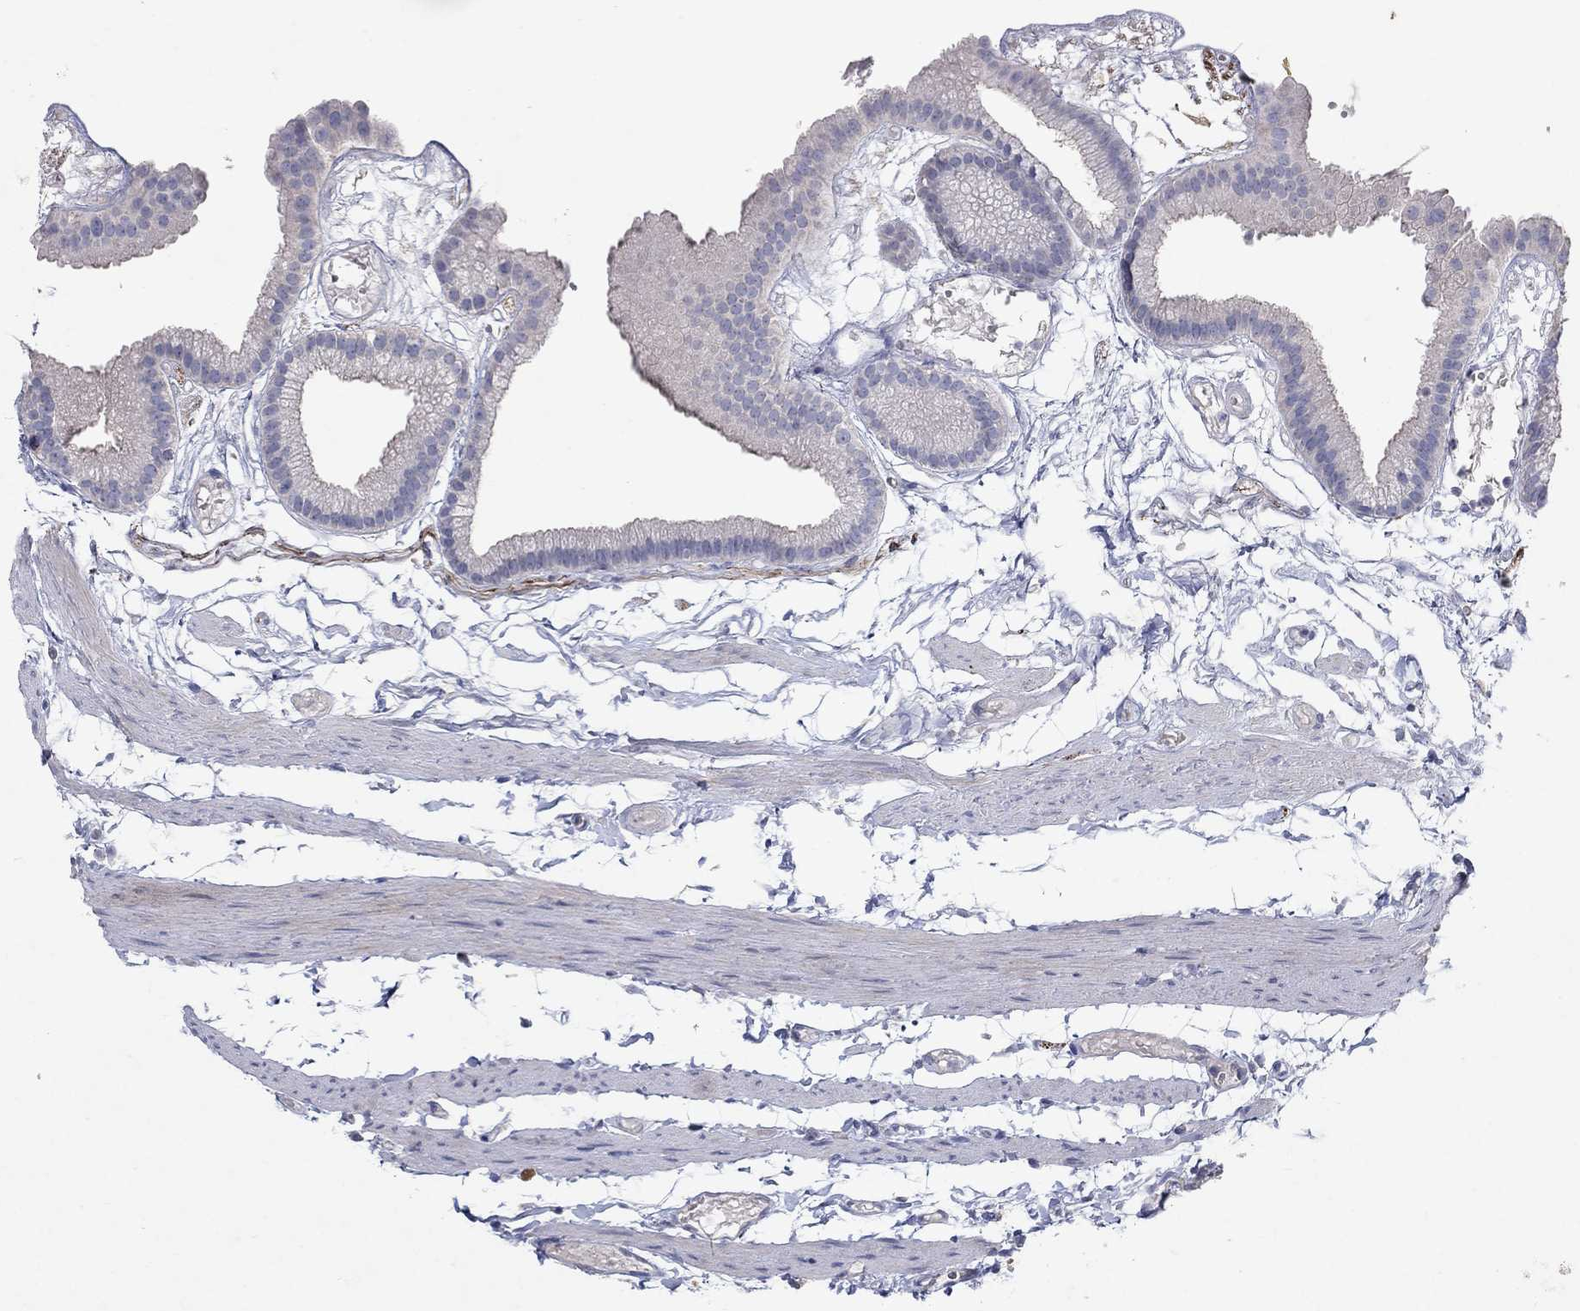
{"staining": {"intensity": "negative", "quantity": "none", "location": "none"}, "tissue": "gallbladder", "cell_type": "Glandular cells", "image_type": "normal", "snomed": [{"axis": "morphology", "description": "Normal tissue, NOS"}, {"axis": "topography", "description": "Gallbladder"}], "caption": "Histopathology image shows no significant protein positivity in glandular cells of normal gallbladder. (DAB IHC, high magnification).", "gene": "KRT40", "patient": {"sex": "female", "age": 45}}